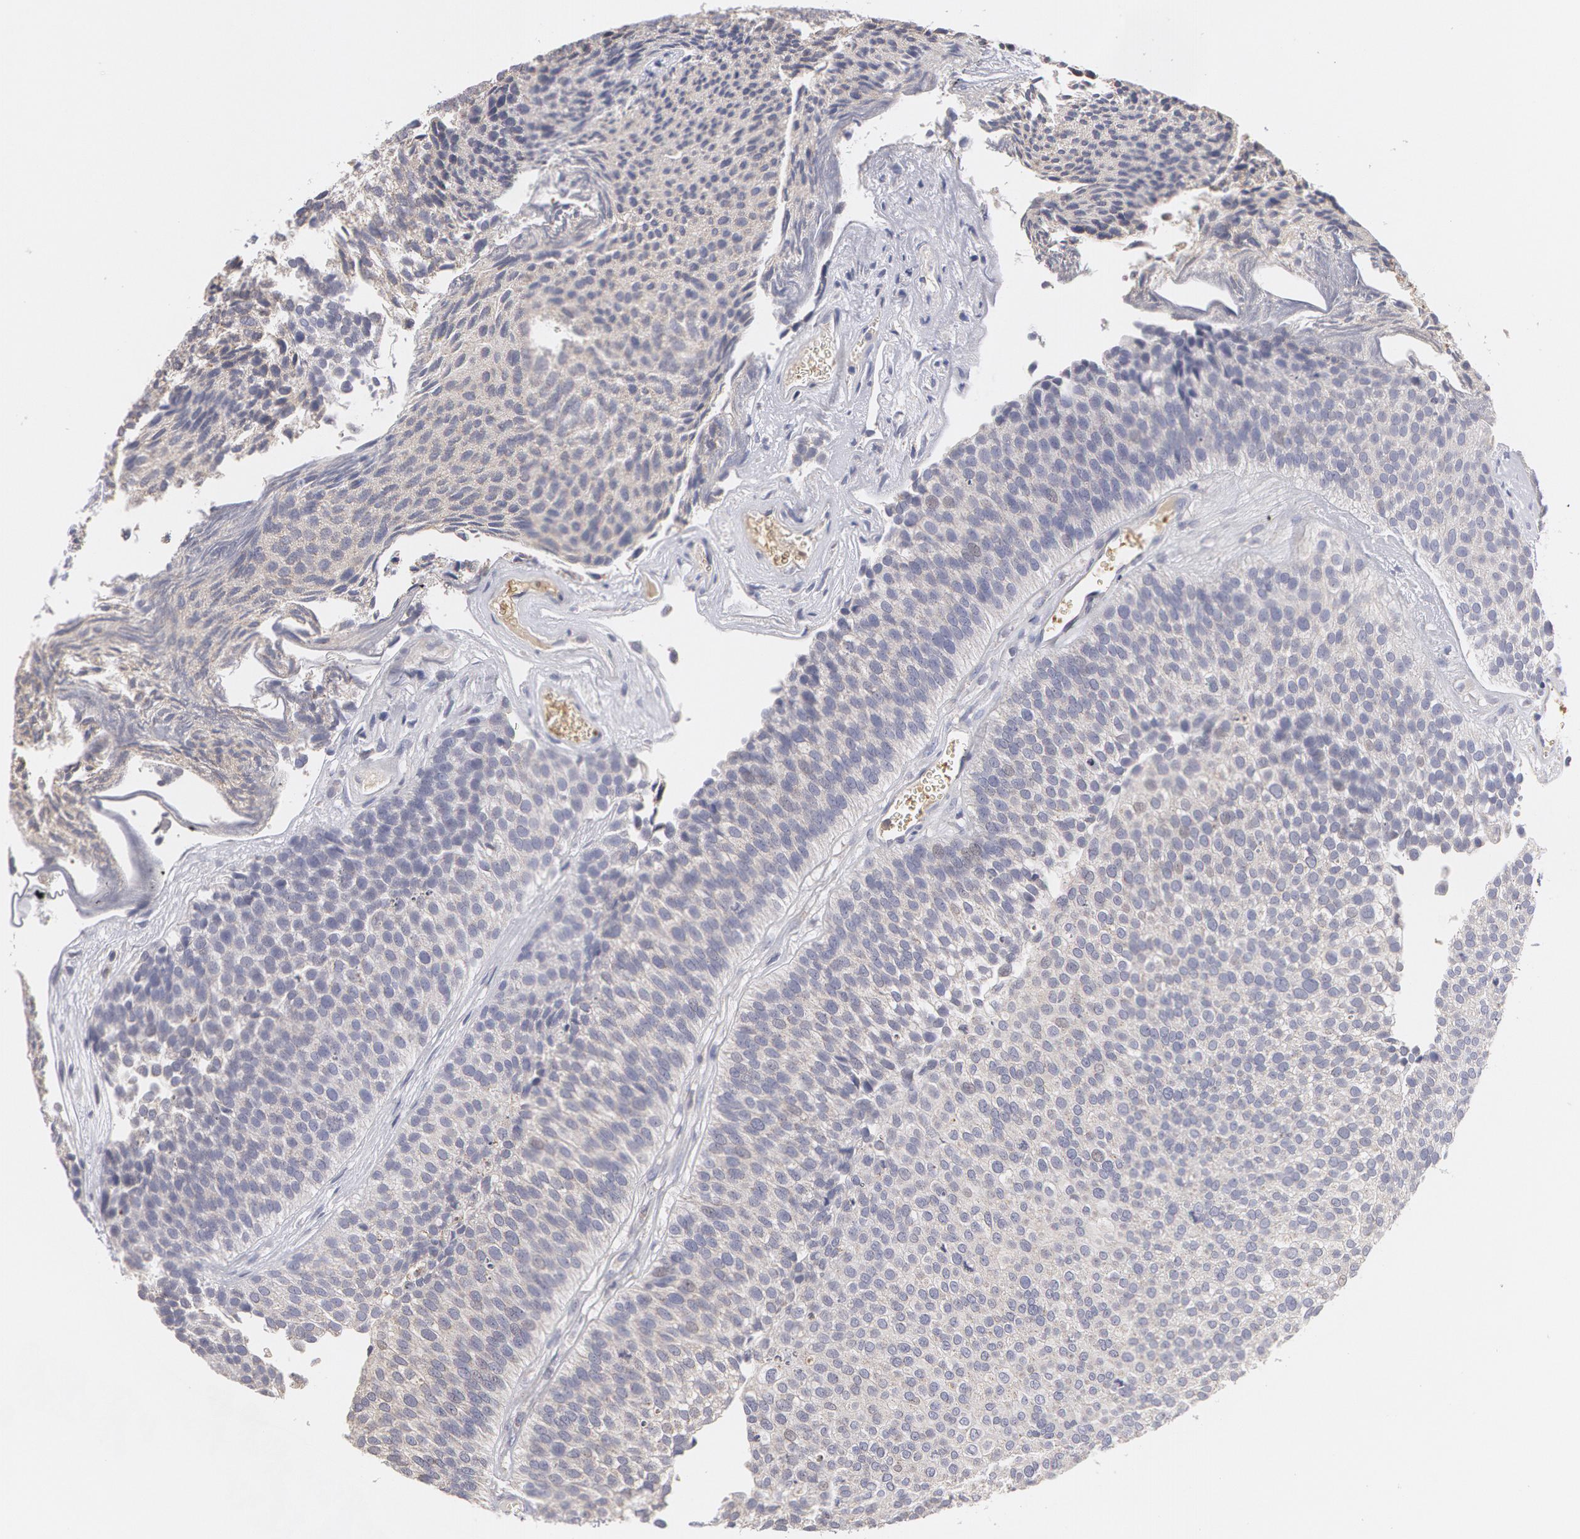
{"staining": {"intensity": "weak", "quantity": "25%-75%", "location": "cytoplasmic/membranous"}, "tissue": "urothelial cancer", "cell_type": "Tumor cells", "image_type": "cancer", "snomed": [{"axis": "morphology", "description": "Urothelial carcinoma, Low grade"}, {"axis": "topography", "description": "Urinary bladder"}], "caption": "Immunohistochemical staining of urothelial cancer shows weak cytoplasmic/membranous protein expression in approximately 25%-75% of tumor cells.", "gene": "CAT", "patient": {"sex": "male", "age": 84}}